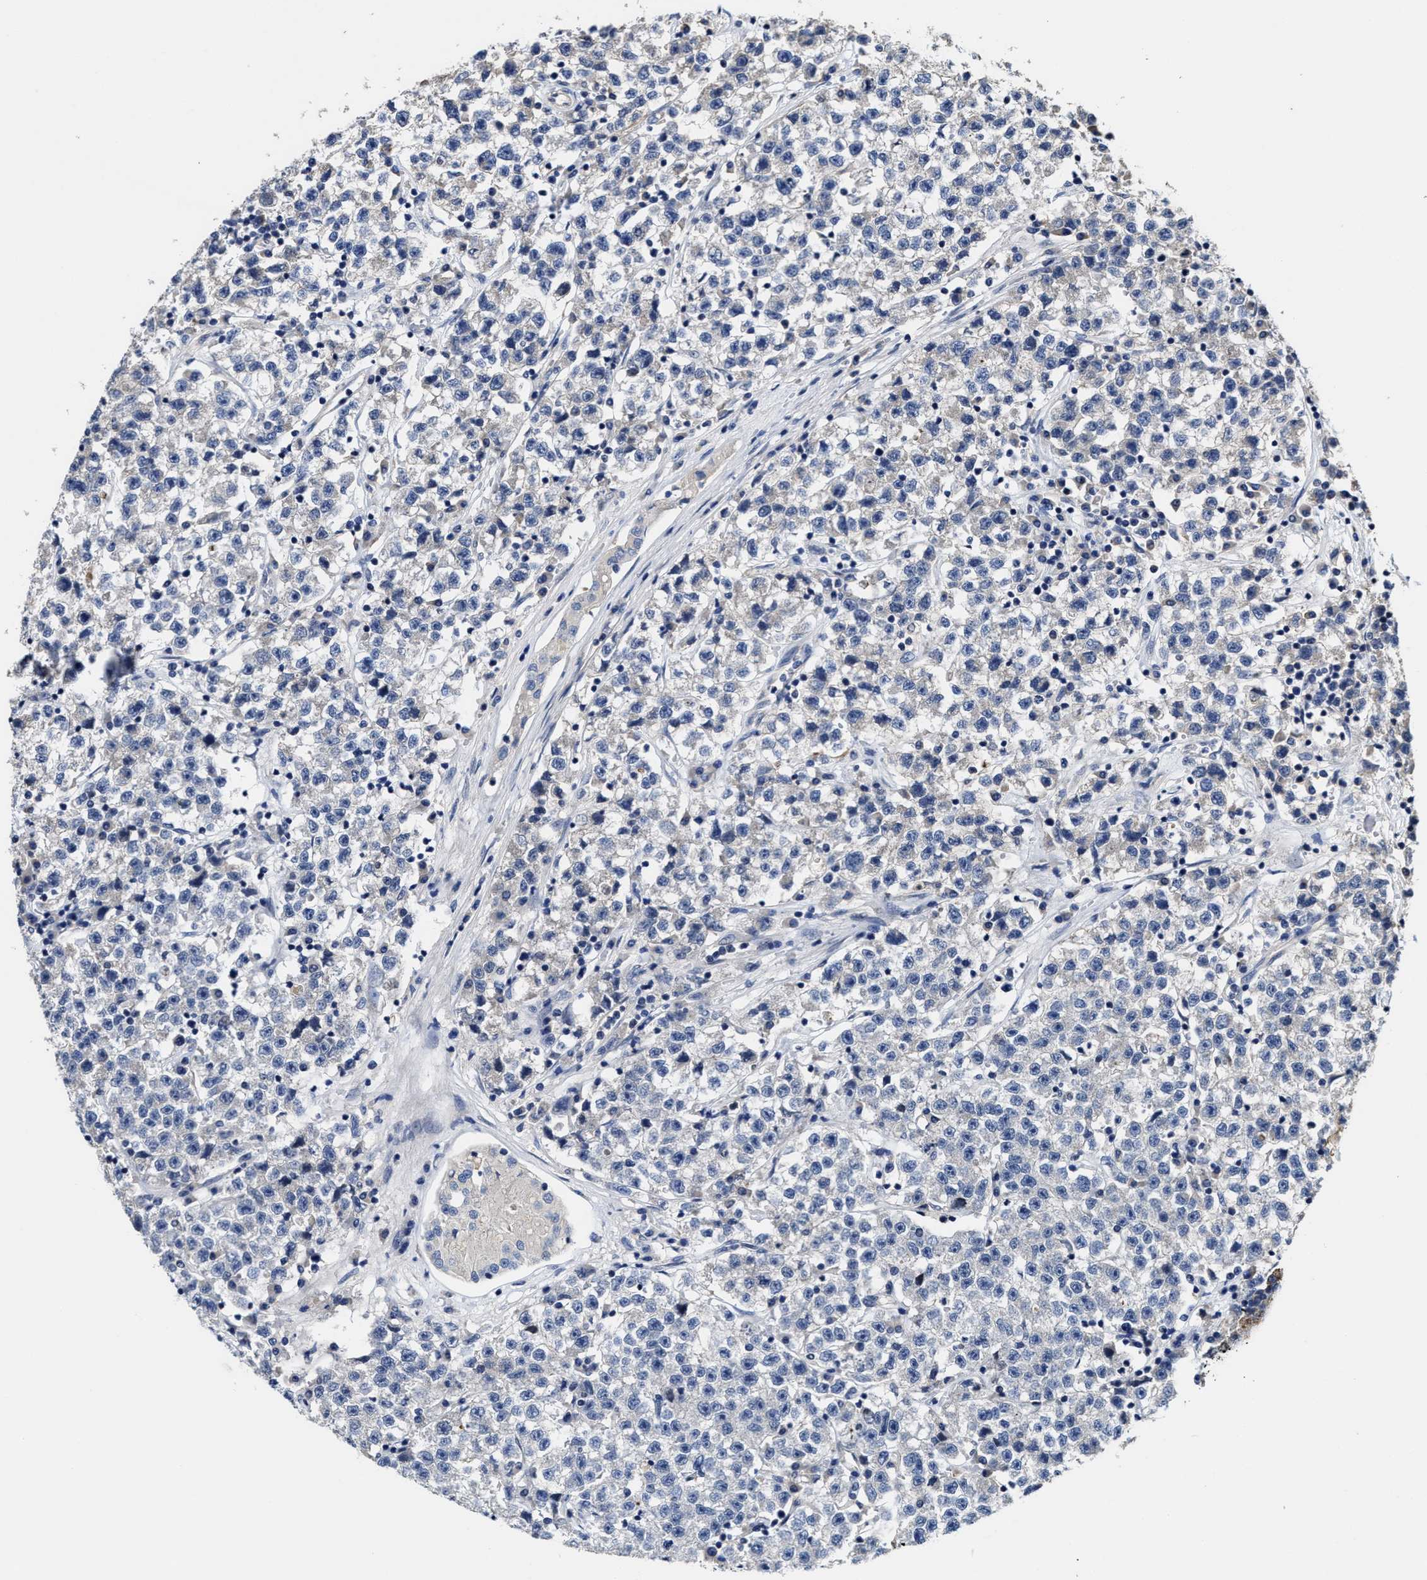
{"staining": {"intensity": "negative", "quantity": "none", "location": "none"}, "tissue": "testis cancer", "cell_type": "Tumor cells", "image_type": "cancer", "snomed": [{"axis": "morphology", "description": "Seminoma, NOS"}, {"axis": "topography", "description": "Testis"}], "caption": "DAB immunohistochemical staining of human seminoma (testis) demonstrates no significant expression in tumor cells.", "gene": "TRAF6", "patient": {"sex": "male", "age": 22}}